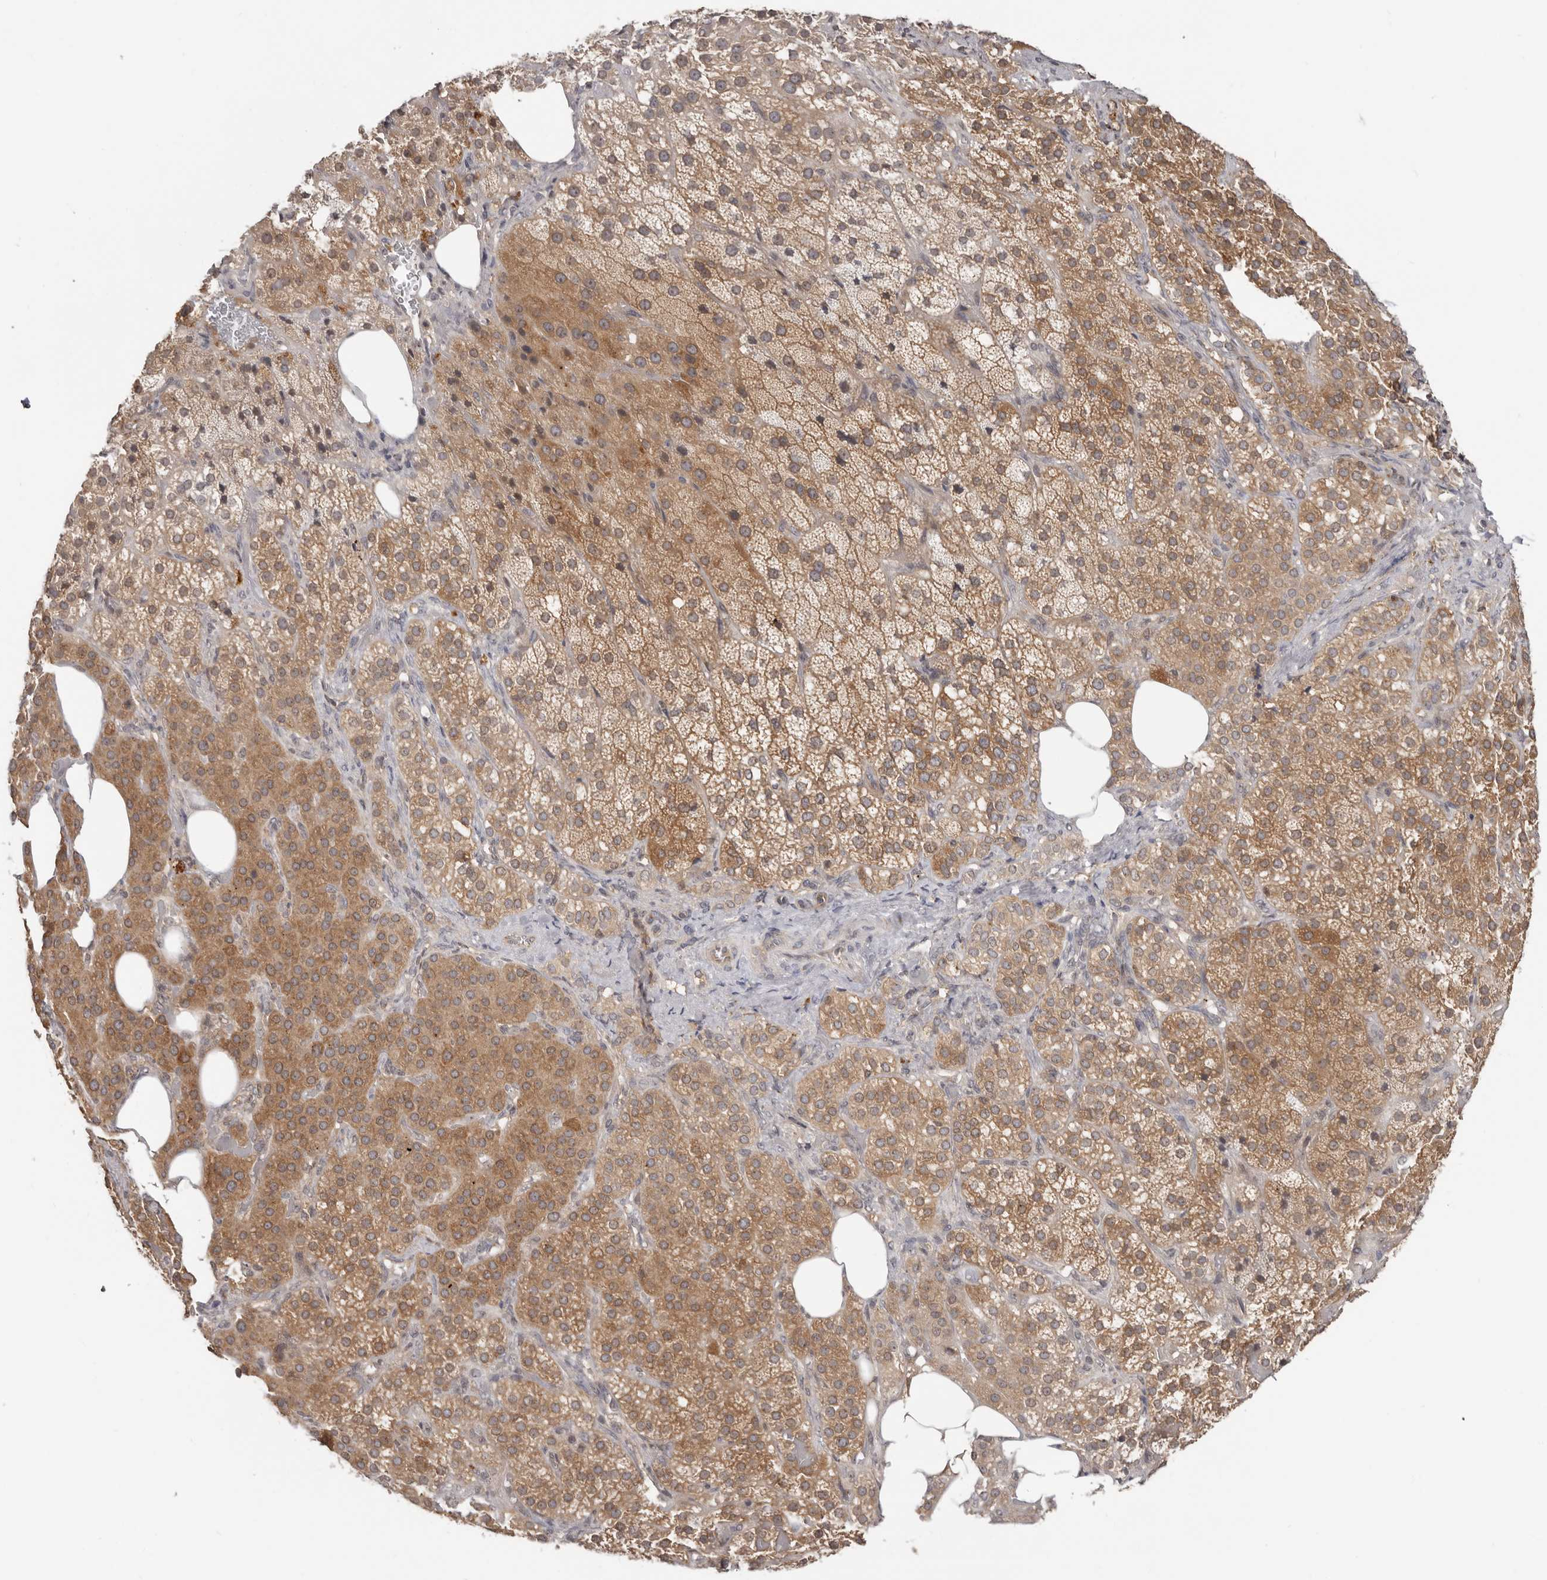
{"staining": {"intensity": "moderate", "quantity": ">75%", "location": "cytoplasmic/membranous"}, "tissue": "adrenal gland", "cell_type": "Glandular cells", "image_type": "normal", "snomed": [{"axis": "morphology", "description": "Normal tissue, NOS"}, {"axis": "topography", "description": "Adrenal gland"}], "caption": "Adrenal gland stained with IHC displays moderate cytoplasmic/membranous positivity in about >75% of glandular cells. The protein of interest is shown in brown color, while the nuclei are stained blue.", "gene": "BAD", "patient": {"sex": "female", "age": 59}}